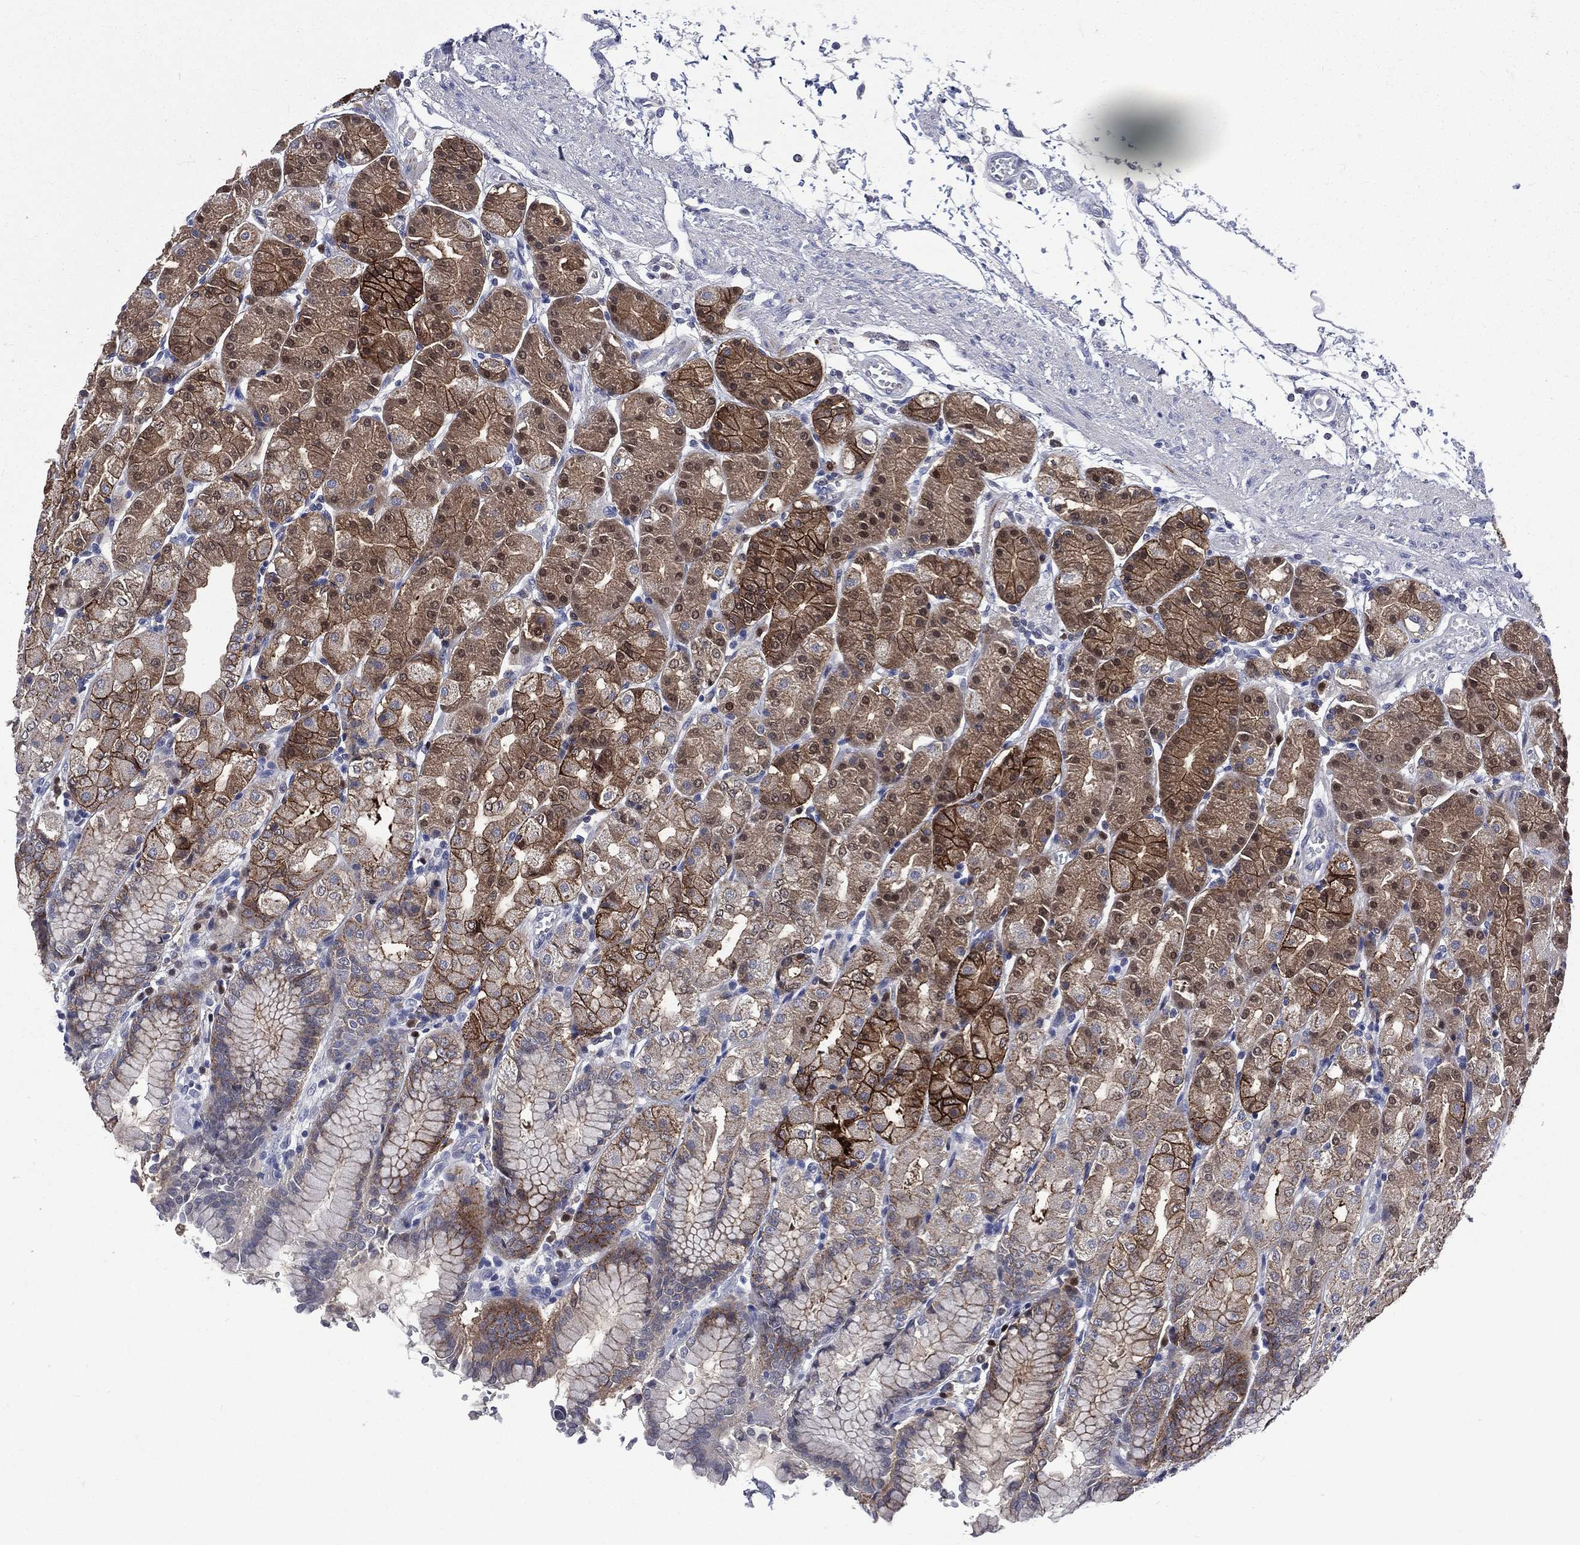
{"staining": {"intensity": "strong", "quantity": "<25%", "location": "cytoplasmic/membranous,nuclear"}, "tissue": "stomach", "cell_type": "Glandular cells", "image_type": "normal", "snomed": [{"axis": "morphology", "description": "Normal tissue, NOS"}, {"axis": "morphology", "description": "Adenocarcinoma, NOS"}, {"axis": "topography", "description": "Stomach"}], "caption": "Unremarkable stomach exhibits strong cytoplasmic/membranous,nuclear positivity in about <25% of glandular cells, visualized by immunohistochemistry. The staining was performed using DAB (3,3'-diaminobenzidine) to visualize the protein expression in brown, while the nuclei were stained in blue with hematoxylin (Magnification: 20x).", "gene": "CA12", "patient": {"sex": "female", "age": 81}}